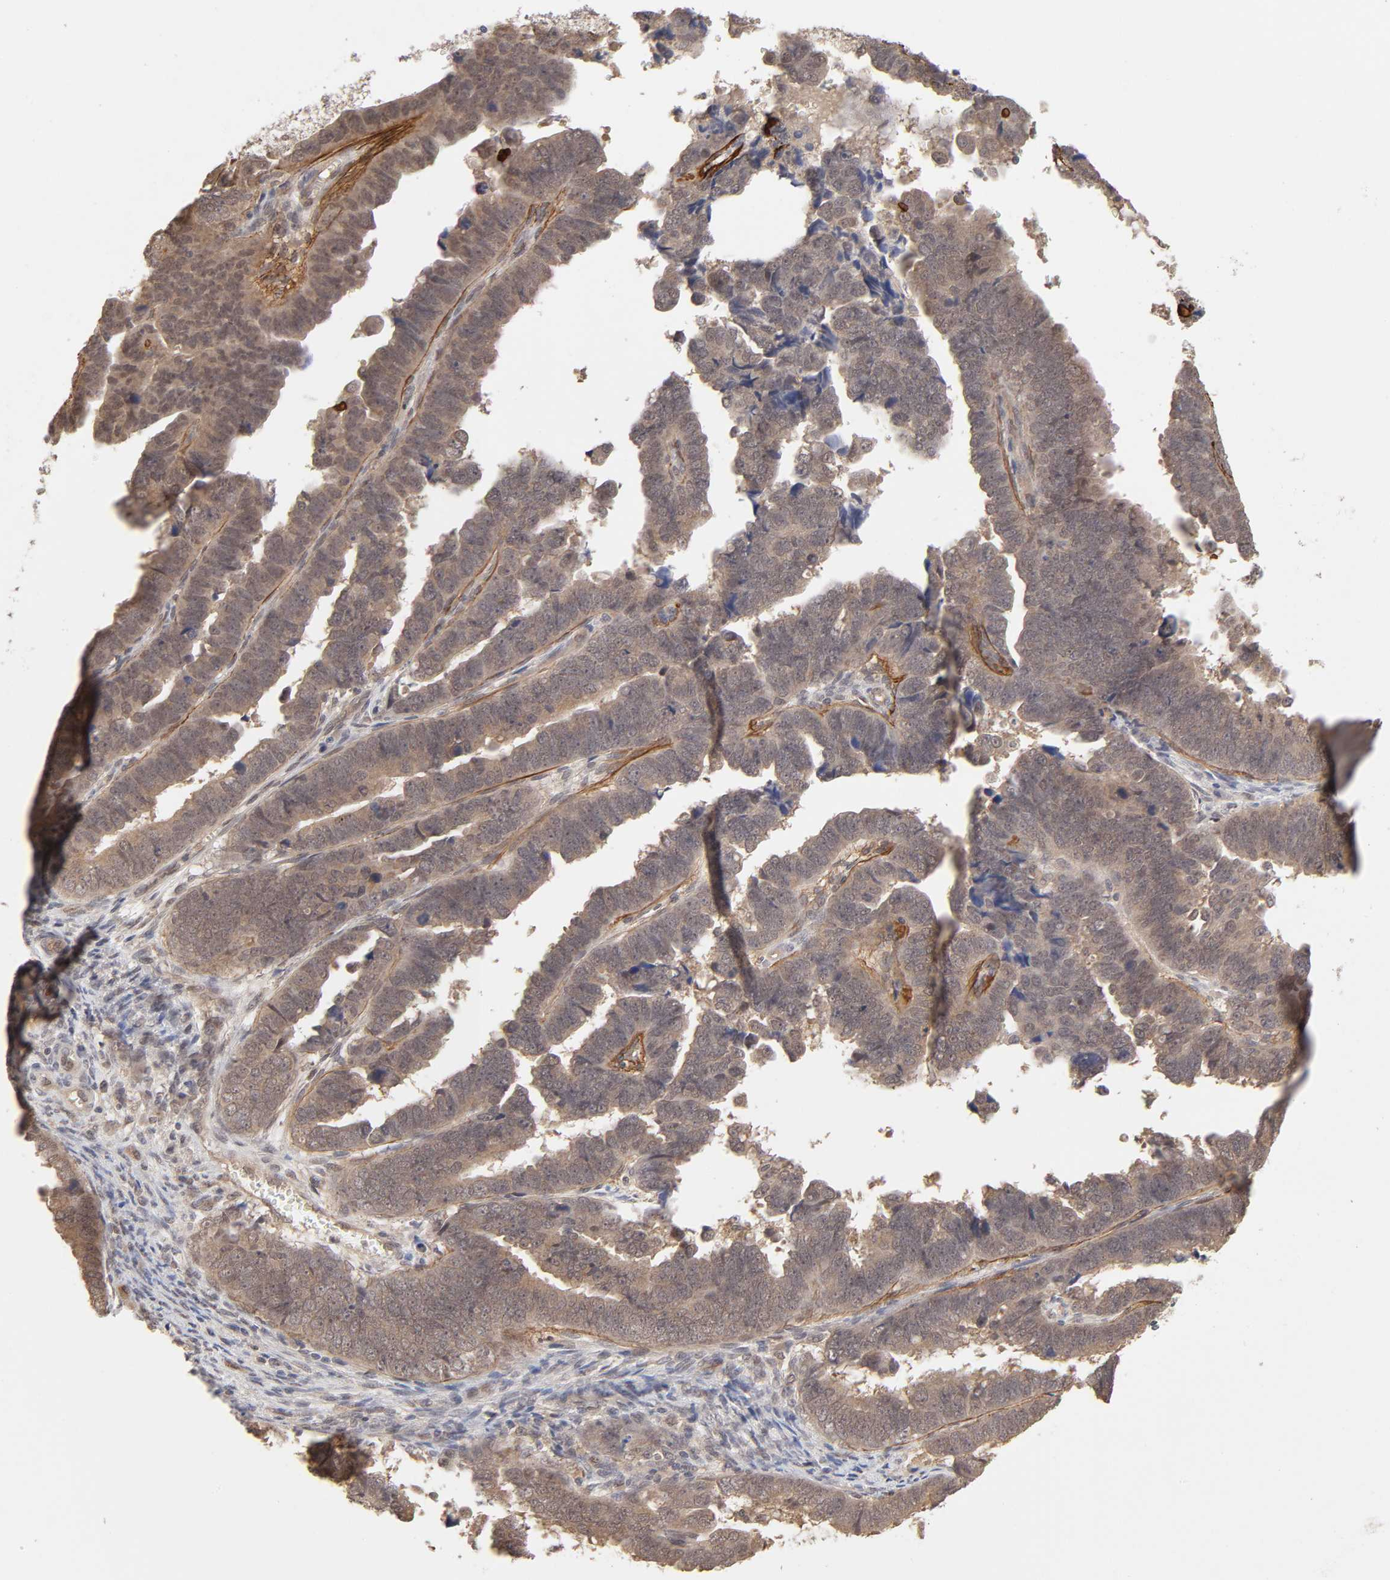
{"staining": {"intensity": "moderate", "quantity": ">75%", "location": "cytoplasmic/membranous"}, "tissue": "endometrial cancer", "cell_type": "Tumor cells", "image_type": "cancer", "snomed": [{"axis": "morphology", "description": "Adenocarcinoma, NOS"}, {"axis": "topography", "description": "Endometrium"}], "caption": "Tumor cells exhibit moderate cytoplasmic/membranous positivity in about >75% of cells in endometrial cancer (adenocarcinoma).", "gene": "MAPK1", "patient": {"sex": "female", "age": 75}}